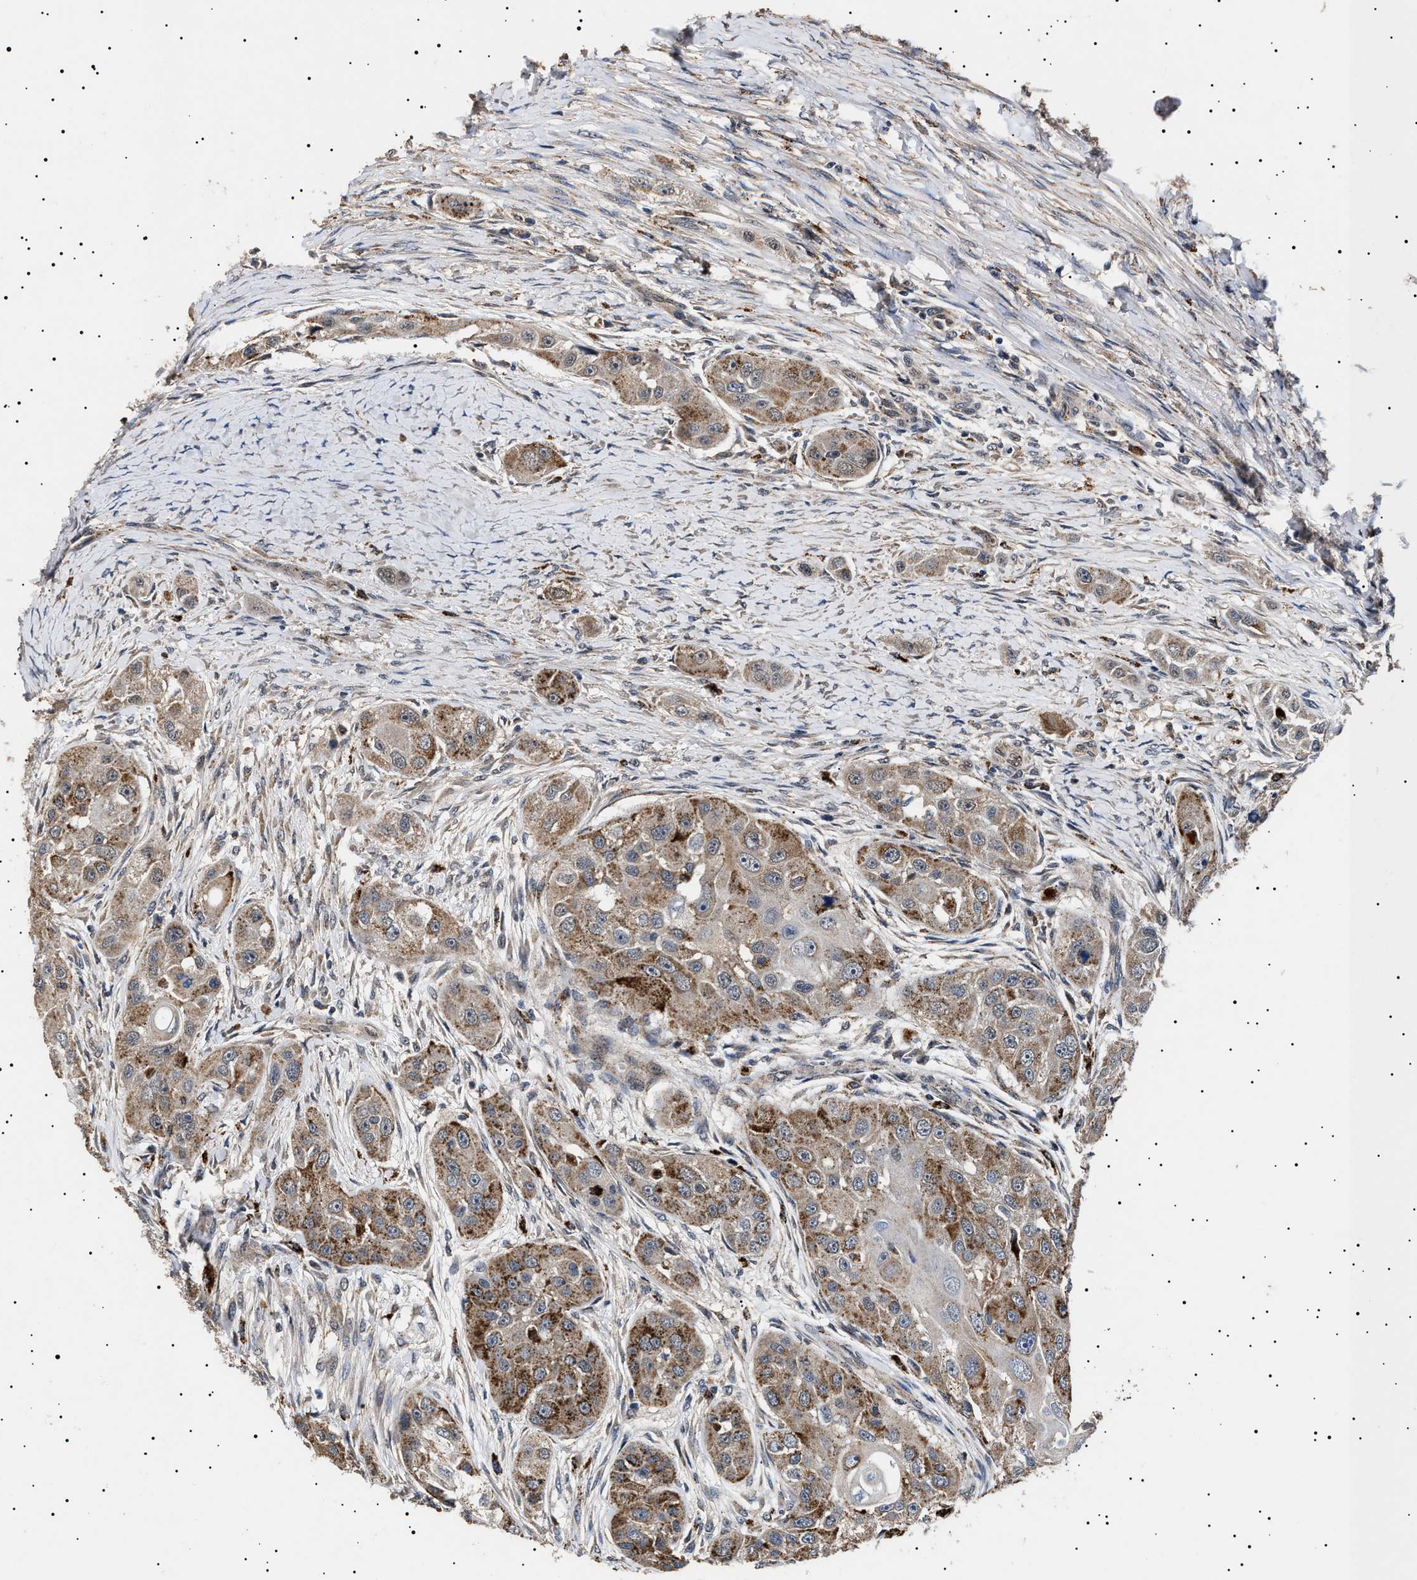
{"staining": {"intensity": "moderate", "quantity": ">75%", "location": "cytoplasmic/membranous"}, "tissue": "head and neck cancer", "cell_type": "Tumor cells", "image_type": "cancer", "snomed": [{"axis": "morphology", "description": "Normal tissue, NOS"}, {"axis": "morphology", "description": "Squamous cell carcinoma, NOS"}, {"axis": "topography", "description": "Skeletal muscle"}, {"axis": "topography", "description": "Head-Neck"}], "caption": "This image exhibits immunohistochemistry (IHC) staining of squamous cell carcinoma (head and neck), with medium moderate cytoplasmic/membranous staining in approximately >75% of tumor cells.", "gene": "RAB34", "patient": {"sex": "male", "age": 51}}